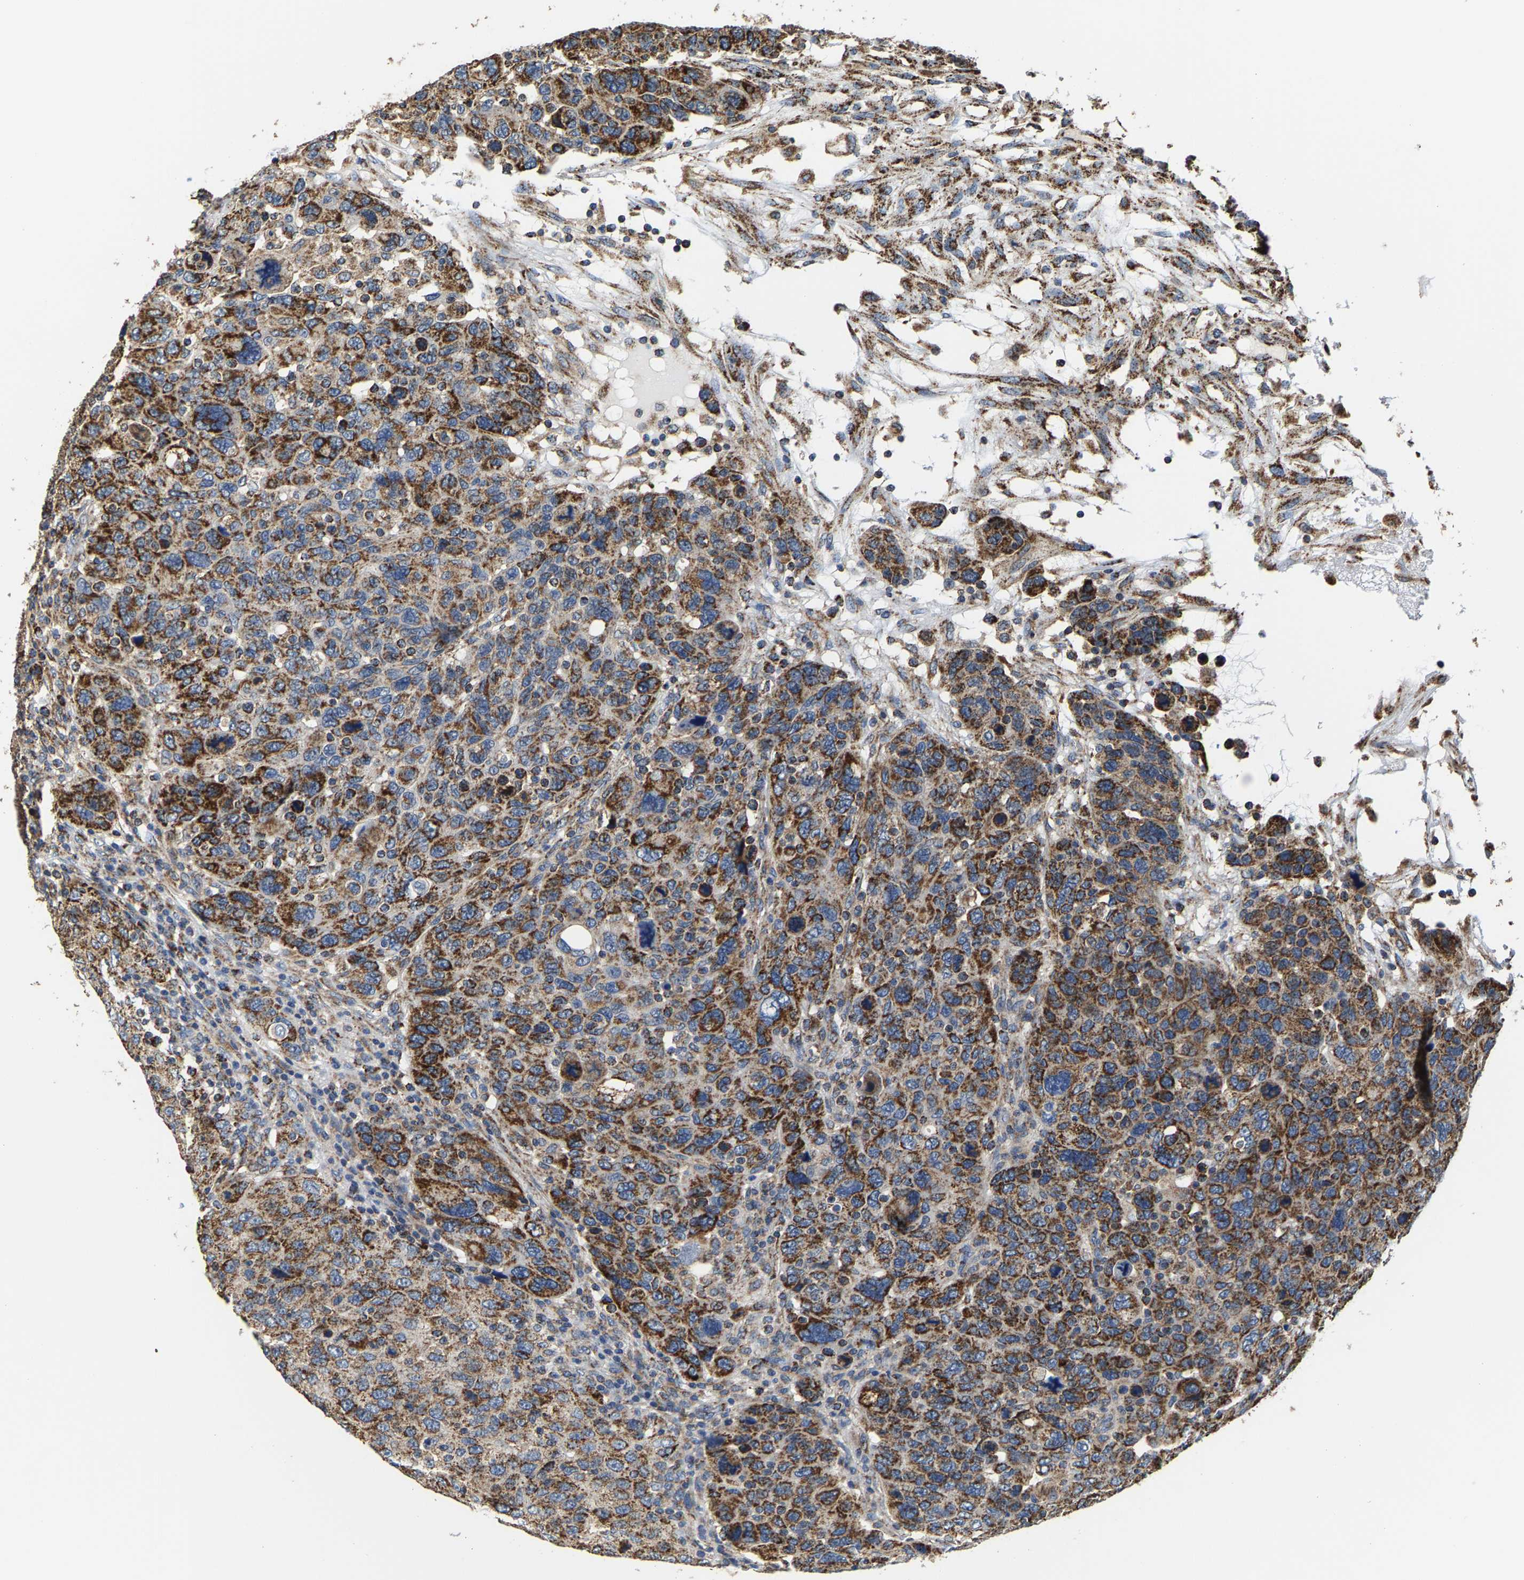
{"staining": {"intensity": "moderate", "quantity": ">75%", "location": "cytoplasmic/membranous"}, "tissue": "breast cancer", "cell_type": "Tumor cells", "image_type": "cancer", "snomed": [{"axis": "morphology", "description": "Duct carcinoma"}, {"axis": "topography", "description": "Breast"}], "caption": "Protein positivity by IHC demonstrates moderate cytoplasmic/membranous expression in approximately >75% of tumor cells in breast cancer (invasive ductal carcinoma).", "gene": "SHMT2", "patient": {"sex": "female", "age": 37}}